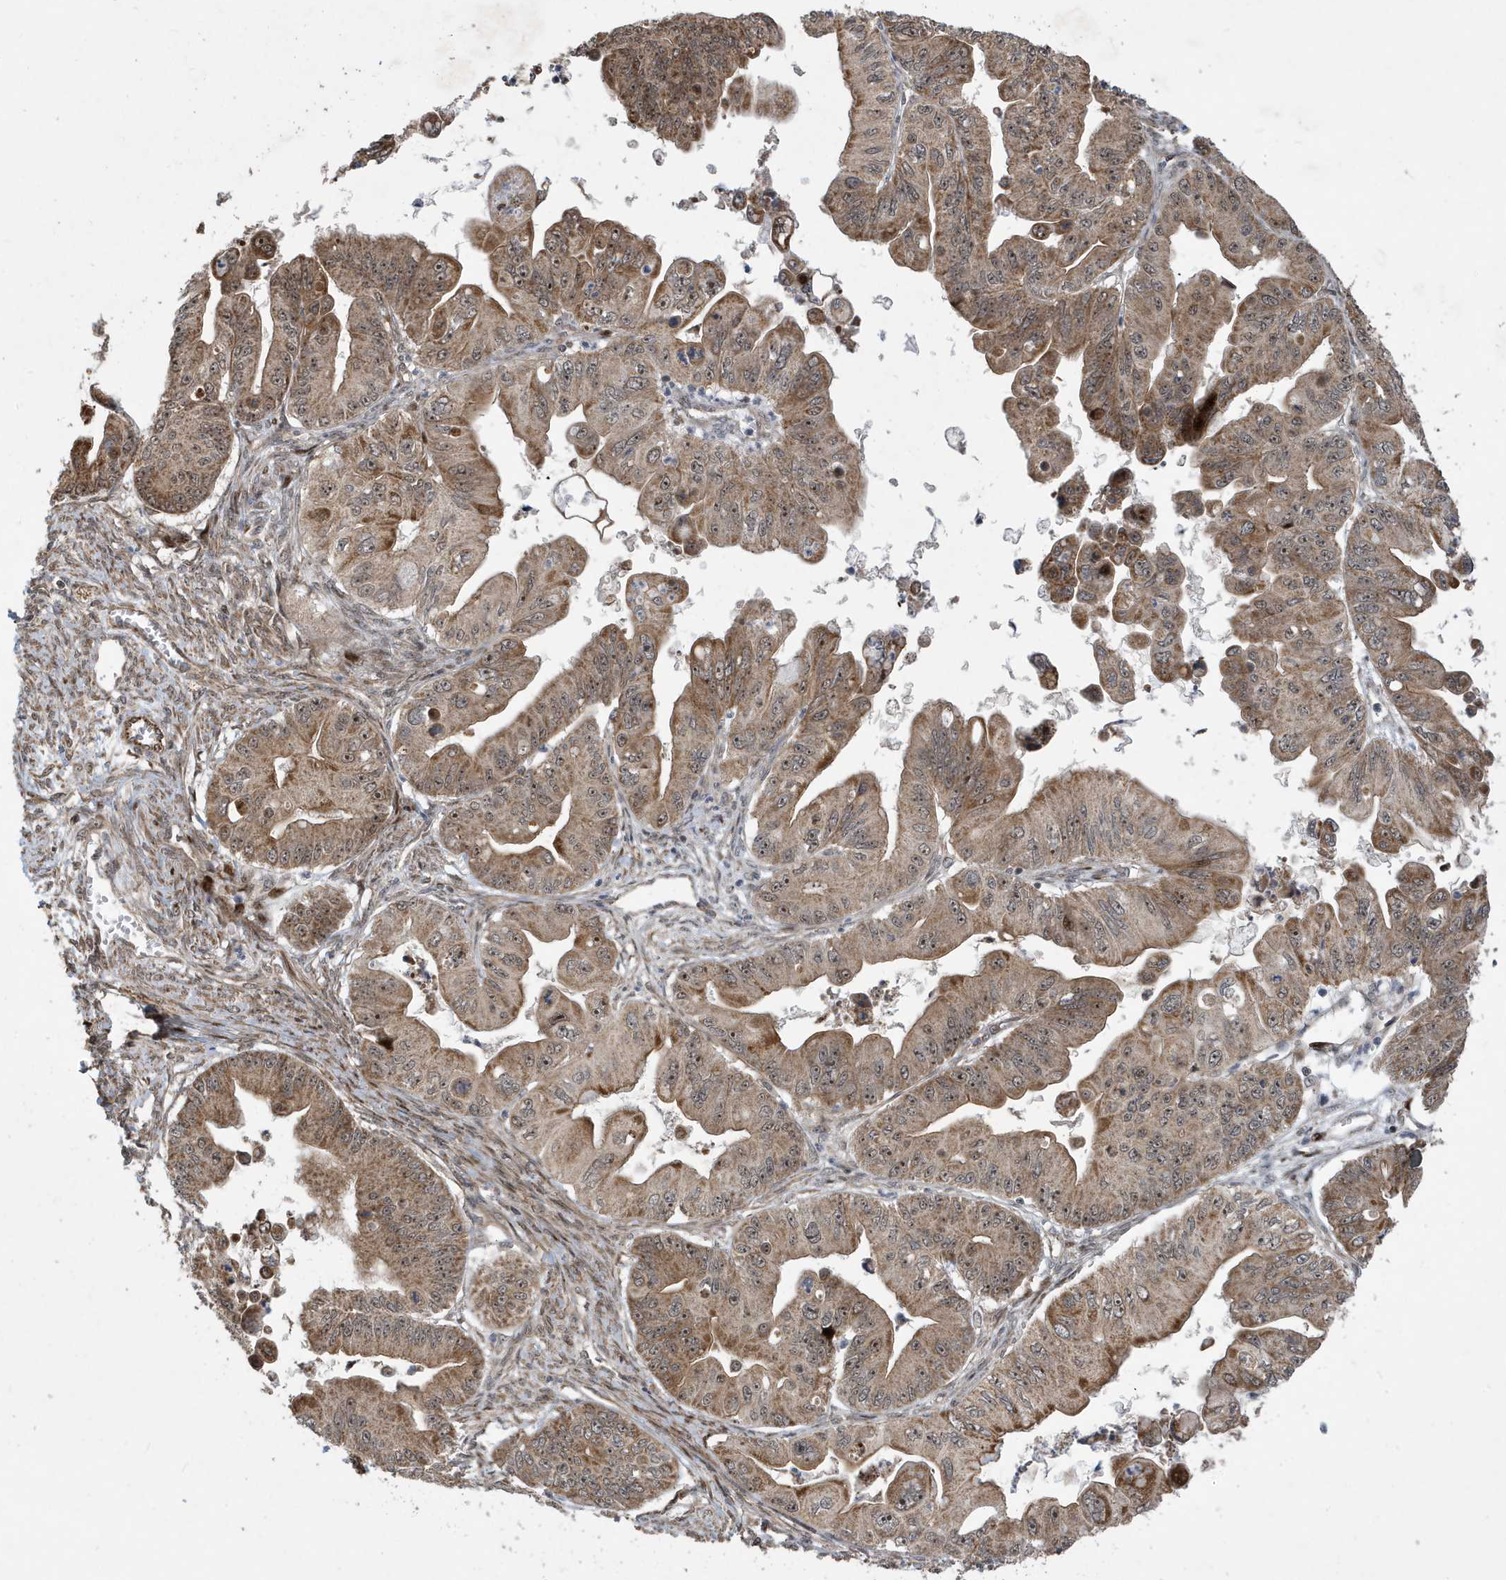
{"staining": {"intensity": "moderate", "quantity": ">75%", "location": "cytoplasmic/membranous,nuclear"}, "tissue": "ovarian cancer", "cell_type": "Tumor cells", "image_type": "cancer", "snomed": [{"axis": "morphology", "description": "Cystadenocarcinoma, mucinous, NOS"}, {"axis": "topography", "description": "Ovary"}], "caption": "Protein analysis of ovarian cancer (mucinous cystadenocarcinoma) tissue exhibits moderate cytoplasmic/membranous and nuclear staining in approximately >75% of tumor cells. (IHC, brightfield microscopy, high magnification).", "gene": "FAM9B", "patient": {"sex": "female", "age": 71}}